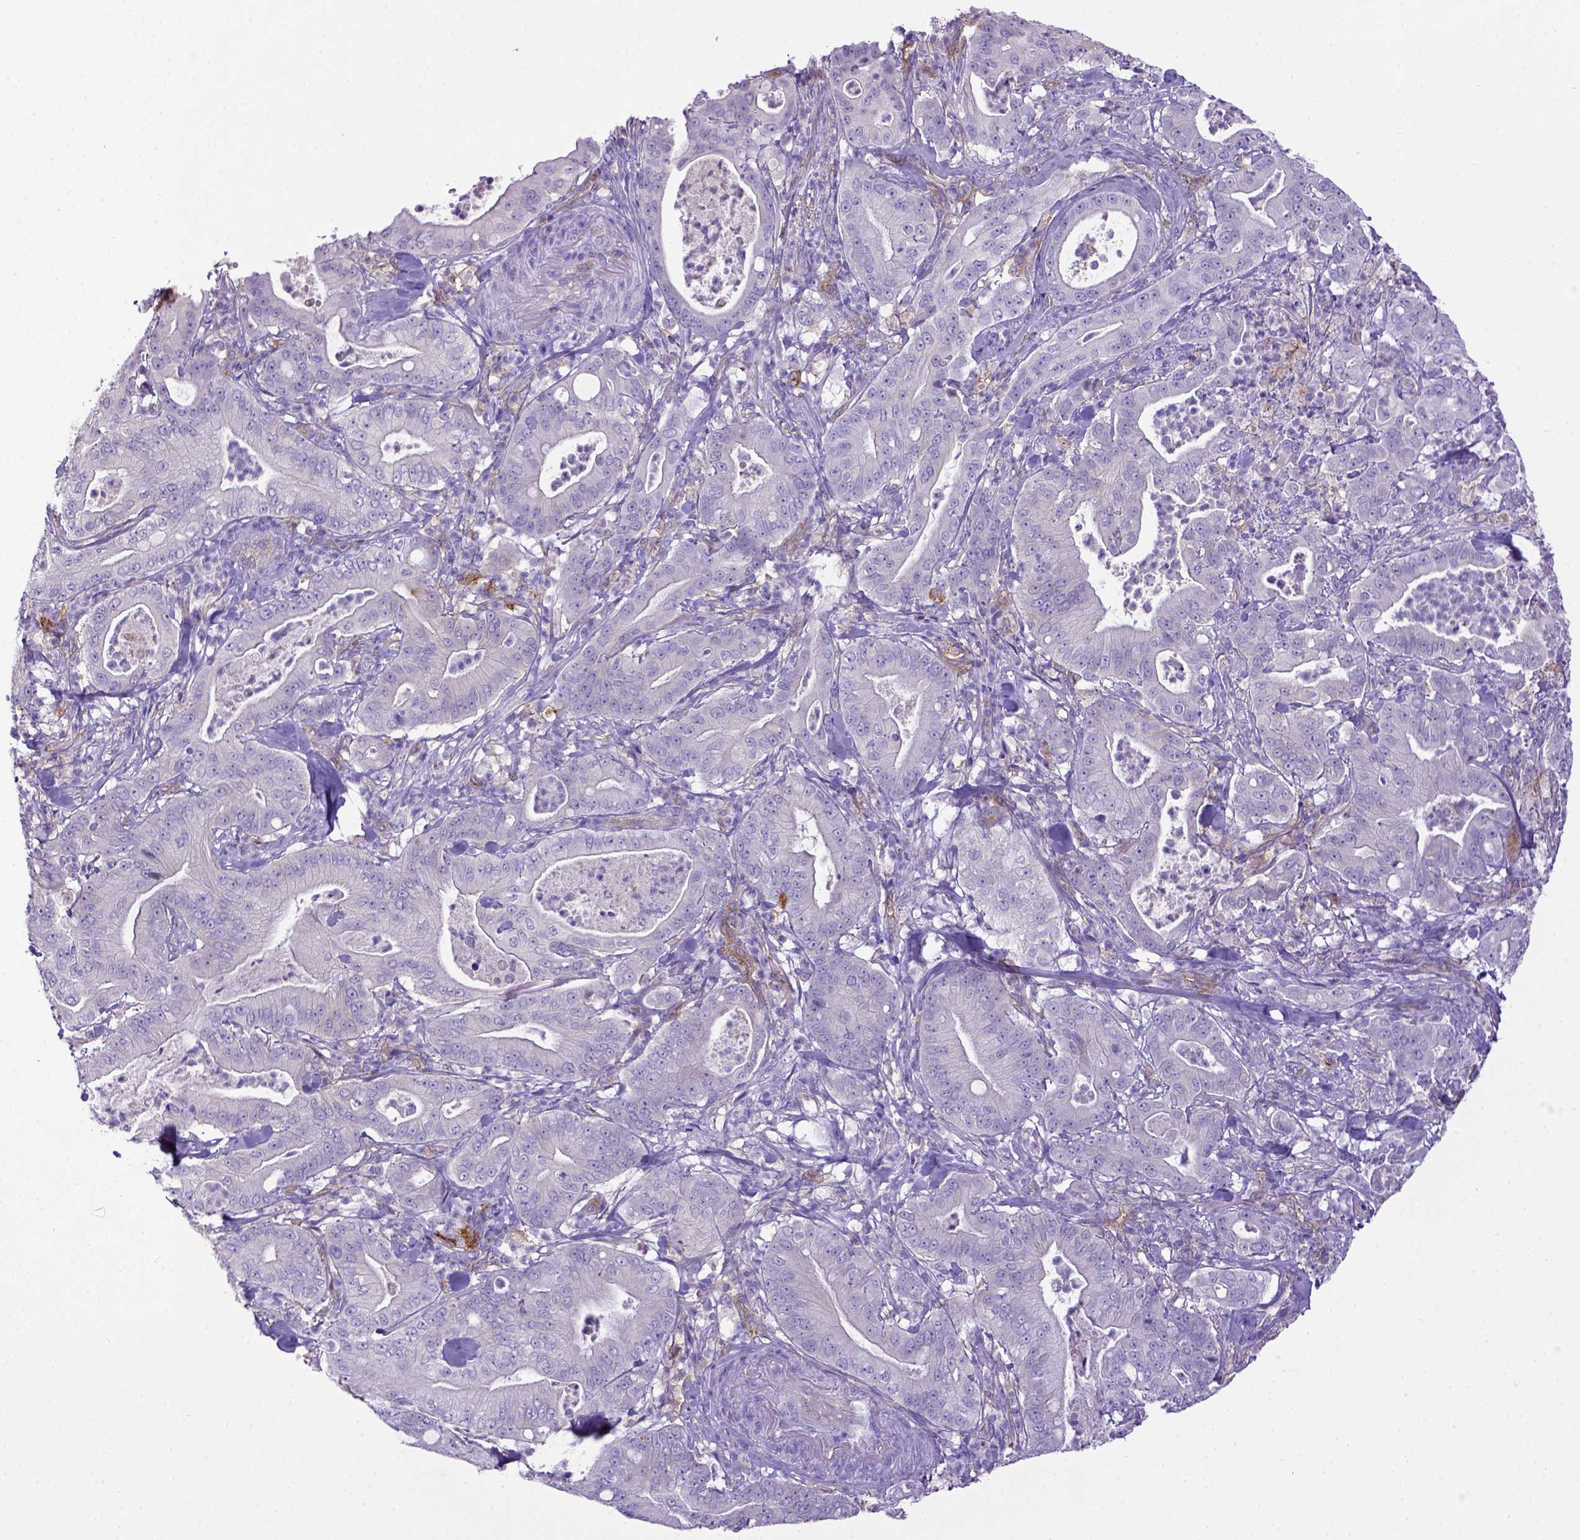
{"staining": {"intensity": "negative", "quantity": "none", "location": "none"}, "tissue": "pancreatic cancer", "cell_type": "Tumor cells", "image_type": "cancer", "snomed": [{"axis": "morphology", "description": "Adenocarcinoma, NOS"}, {"axis": "topography", "description": "Pancreas"}], "caption": "An immunohistochemistry (IHC) histopathology image of pancreatic adenocarcinoma is shown. There is no staining in tumor cells of pancreatic adenocarcinoma. (DAB IHC with hematoxylin counter stain).", "gene": "CD40", "patient": {"sex": "male", "age": 71}}